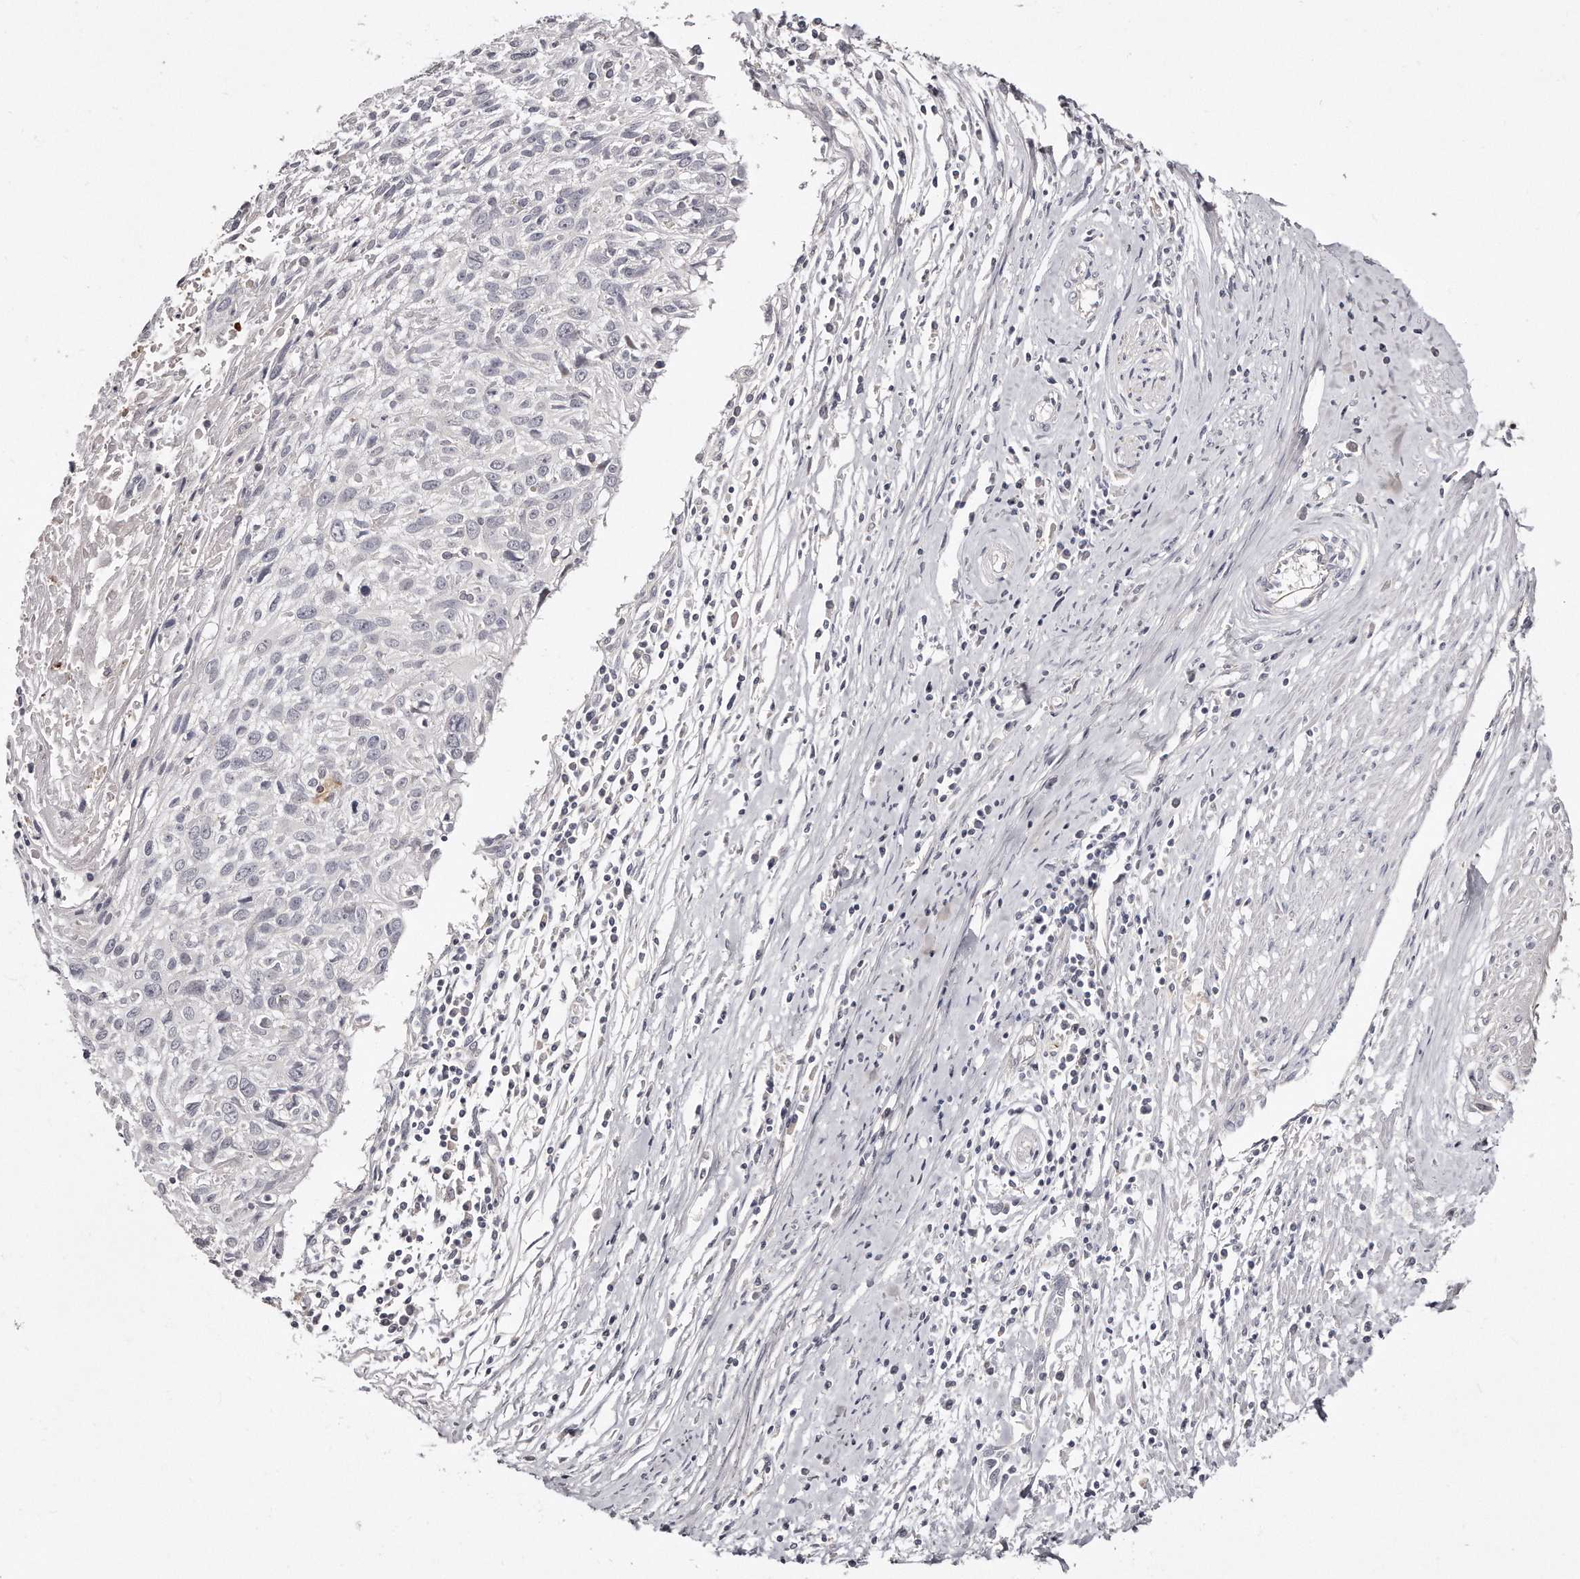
{"staining": {"intensity": "negative", "quantity": "none", "location": "none"}, "tissue": "cervical cancer", "cell_type": "Tumor cells", "image_type": "cancer", "snomed": [{"axis": "morphology", "description": "Squamous cell carcinoma, NOS"}, {"axis": "topography", "description": "Cervix"}], "caption": "Histopathology image shows no significant protein positivity in tumor cells of cervical cancer.", "gene": "TTLL4", "patient": {"sex": "female", "age": 51}}